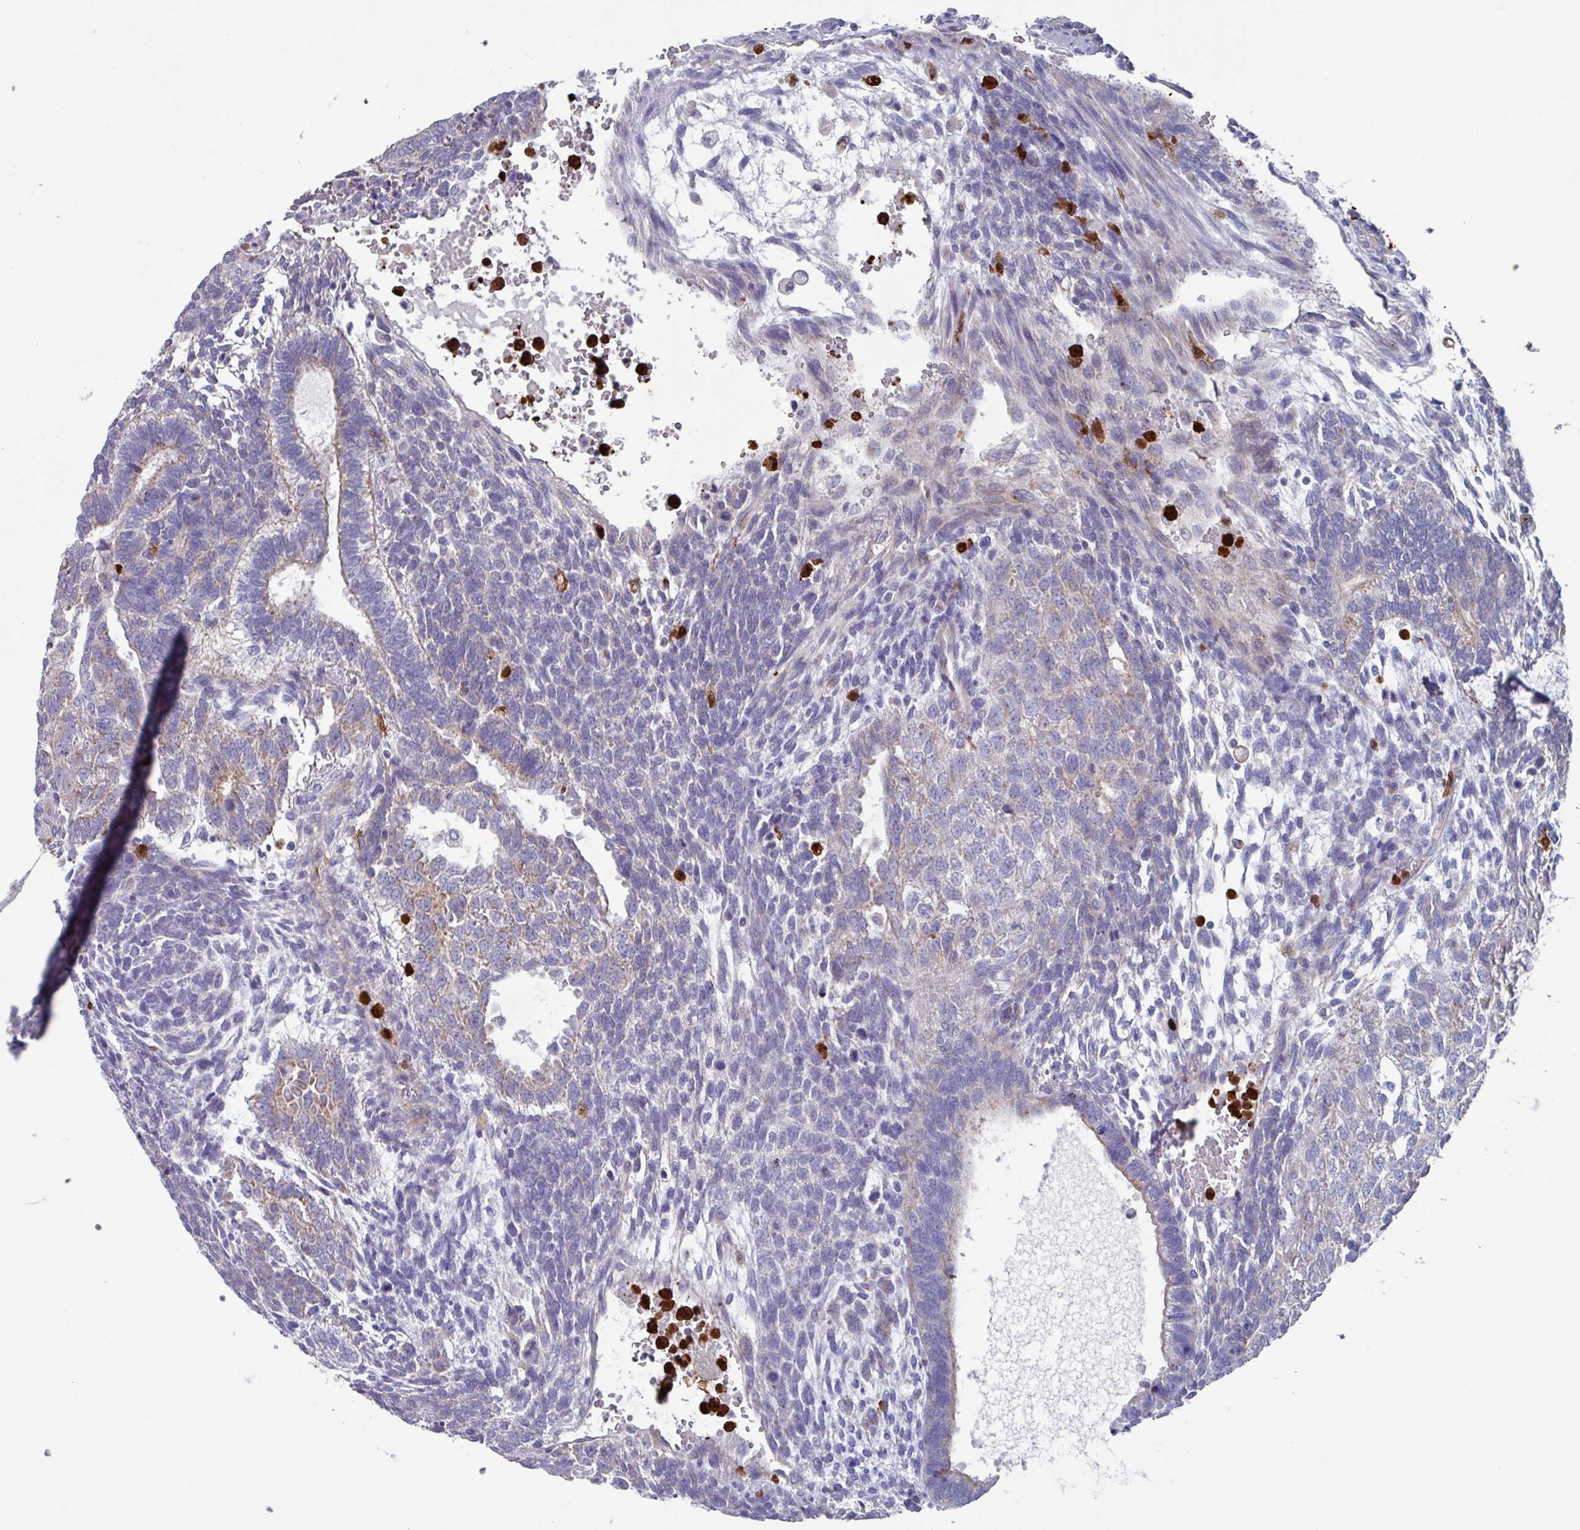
{"staining": {"intensity": "moderate", "quantity": "25%-75%", "location": "cytoplasmic/membranous"}, "tissue": "testis cancer", "cell_type": "Tumor cells", "image_type": "cancer", "snomed": [{"axis": "morphology", "description": "Carcinoma, Embryonal, NOS"}, {"axis": "topography", "description": "Testis"}], "caption": "This micrograph shows immunohistochemistry staining of embryonal carcinoma (testis), with medium moderate cytoplasmic/membranous expression in about 25%-75% of tumor cells.", "gene": "UQCC2", "patient": {"sex": "male", "age": 23}}